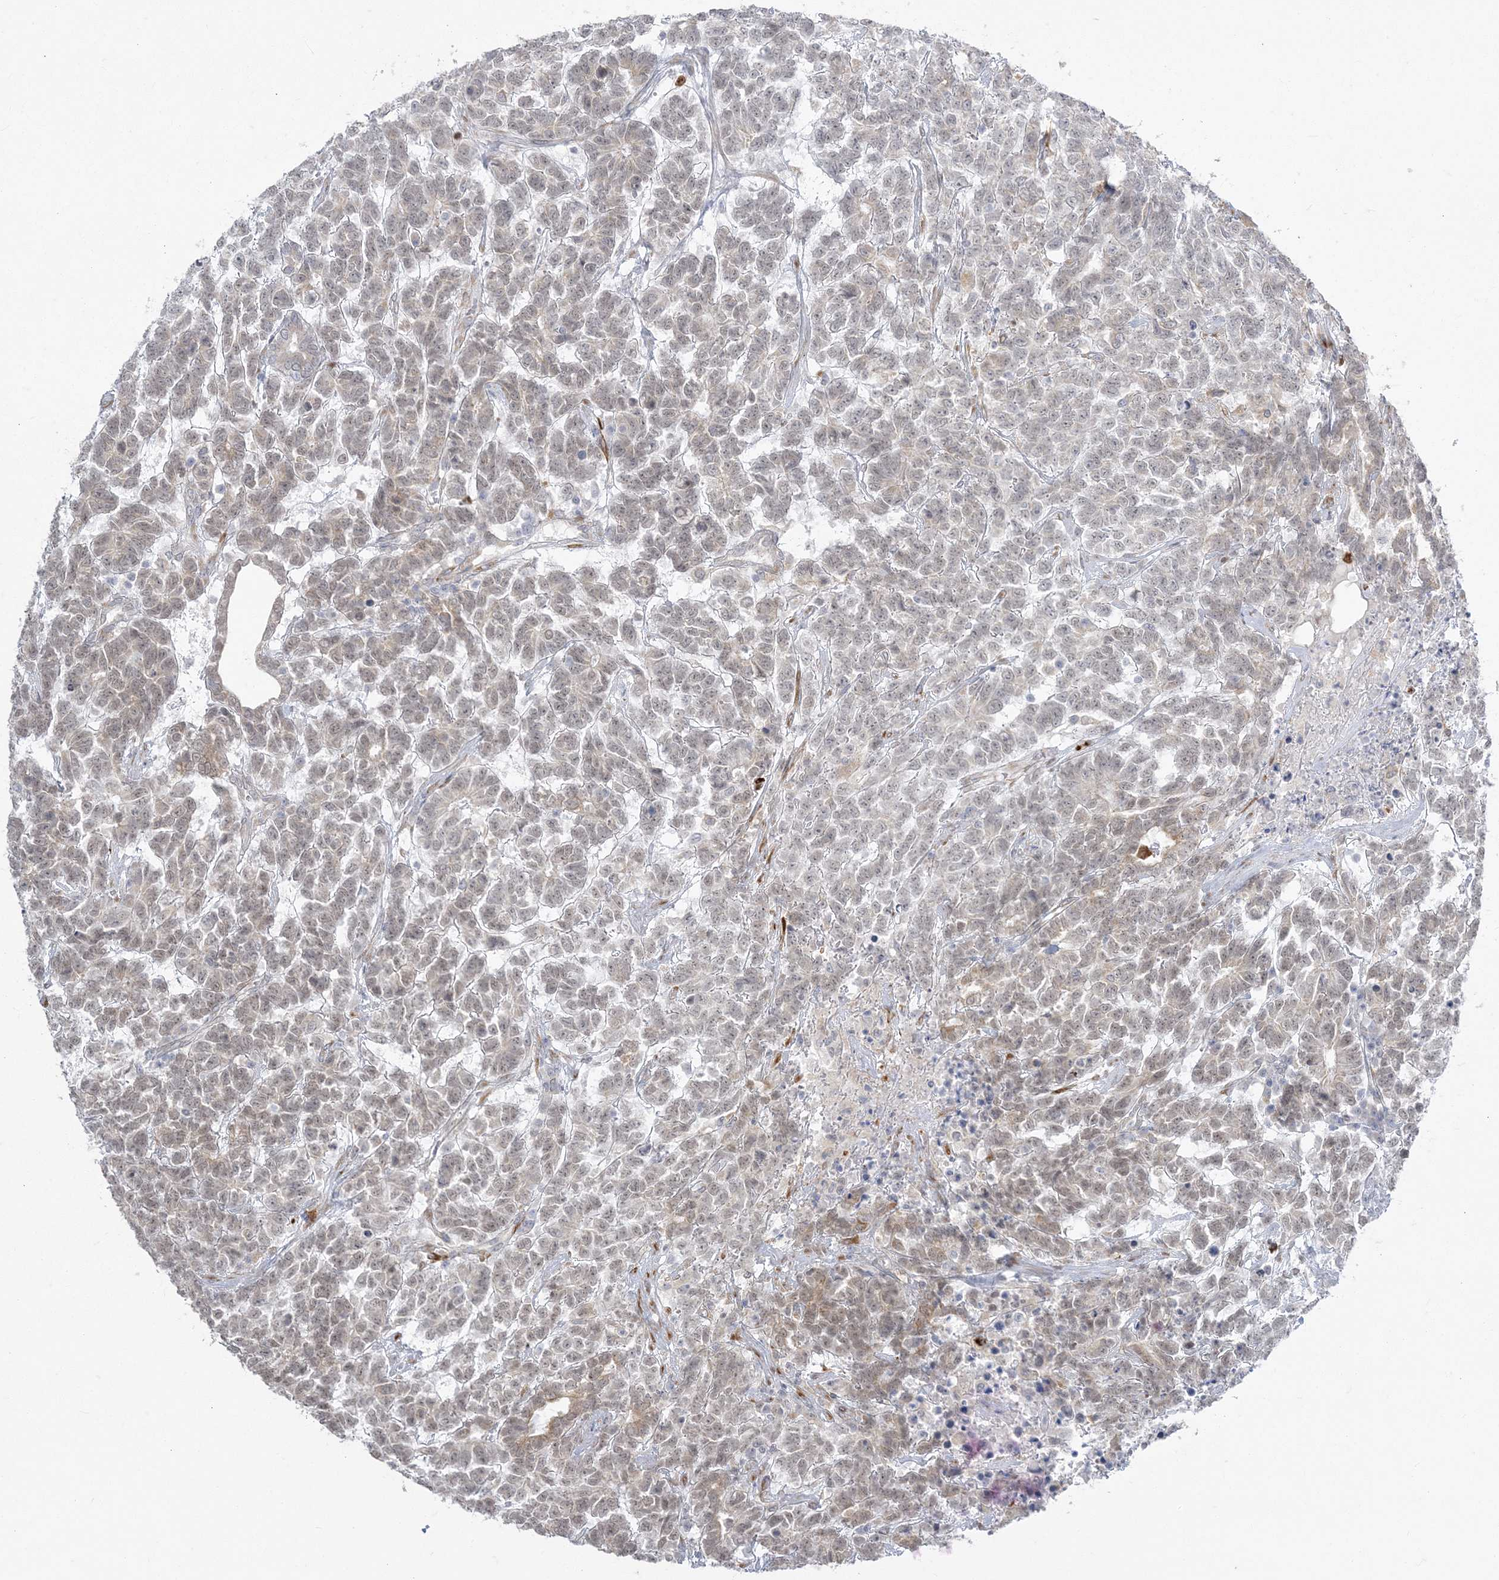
{"staining": {"intensity": "weak", "quantity": "25%-75%", "location": "nuclear"}, "tissue": "testis cancer", "cell_type": "Tumor cells", "image_type": "cancer", "snomed": [{"axis": "morphology", "description": "Carcinoma, Embryonal, NOS"}, {"axis": "topography", "description": "Testis"}], "caption": "Immunohistochemical staining of human testis embryonal carcinoma demonstrates low levels of weak nuclear protein expression in approximately 25%-75% of tumor cells.", "gene": "ZC3H6", "patient": {"sex": "male", "age": 26}}